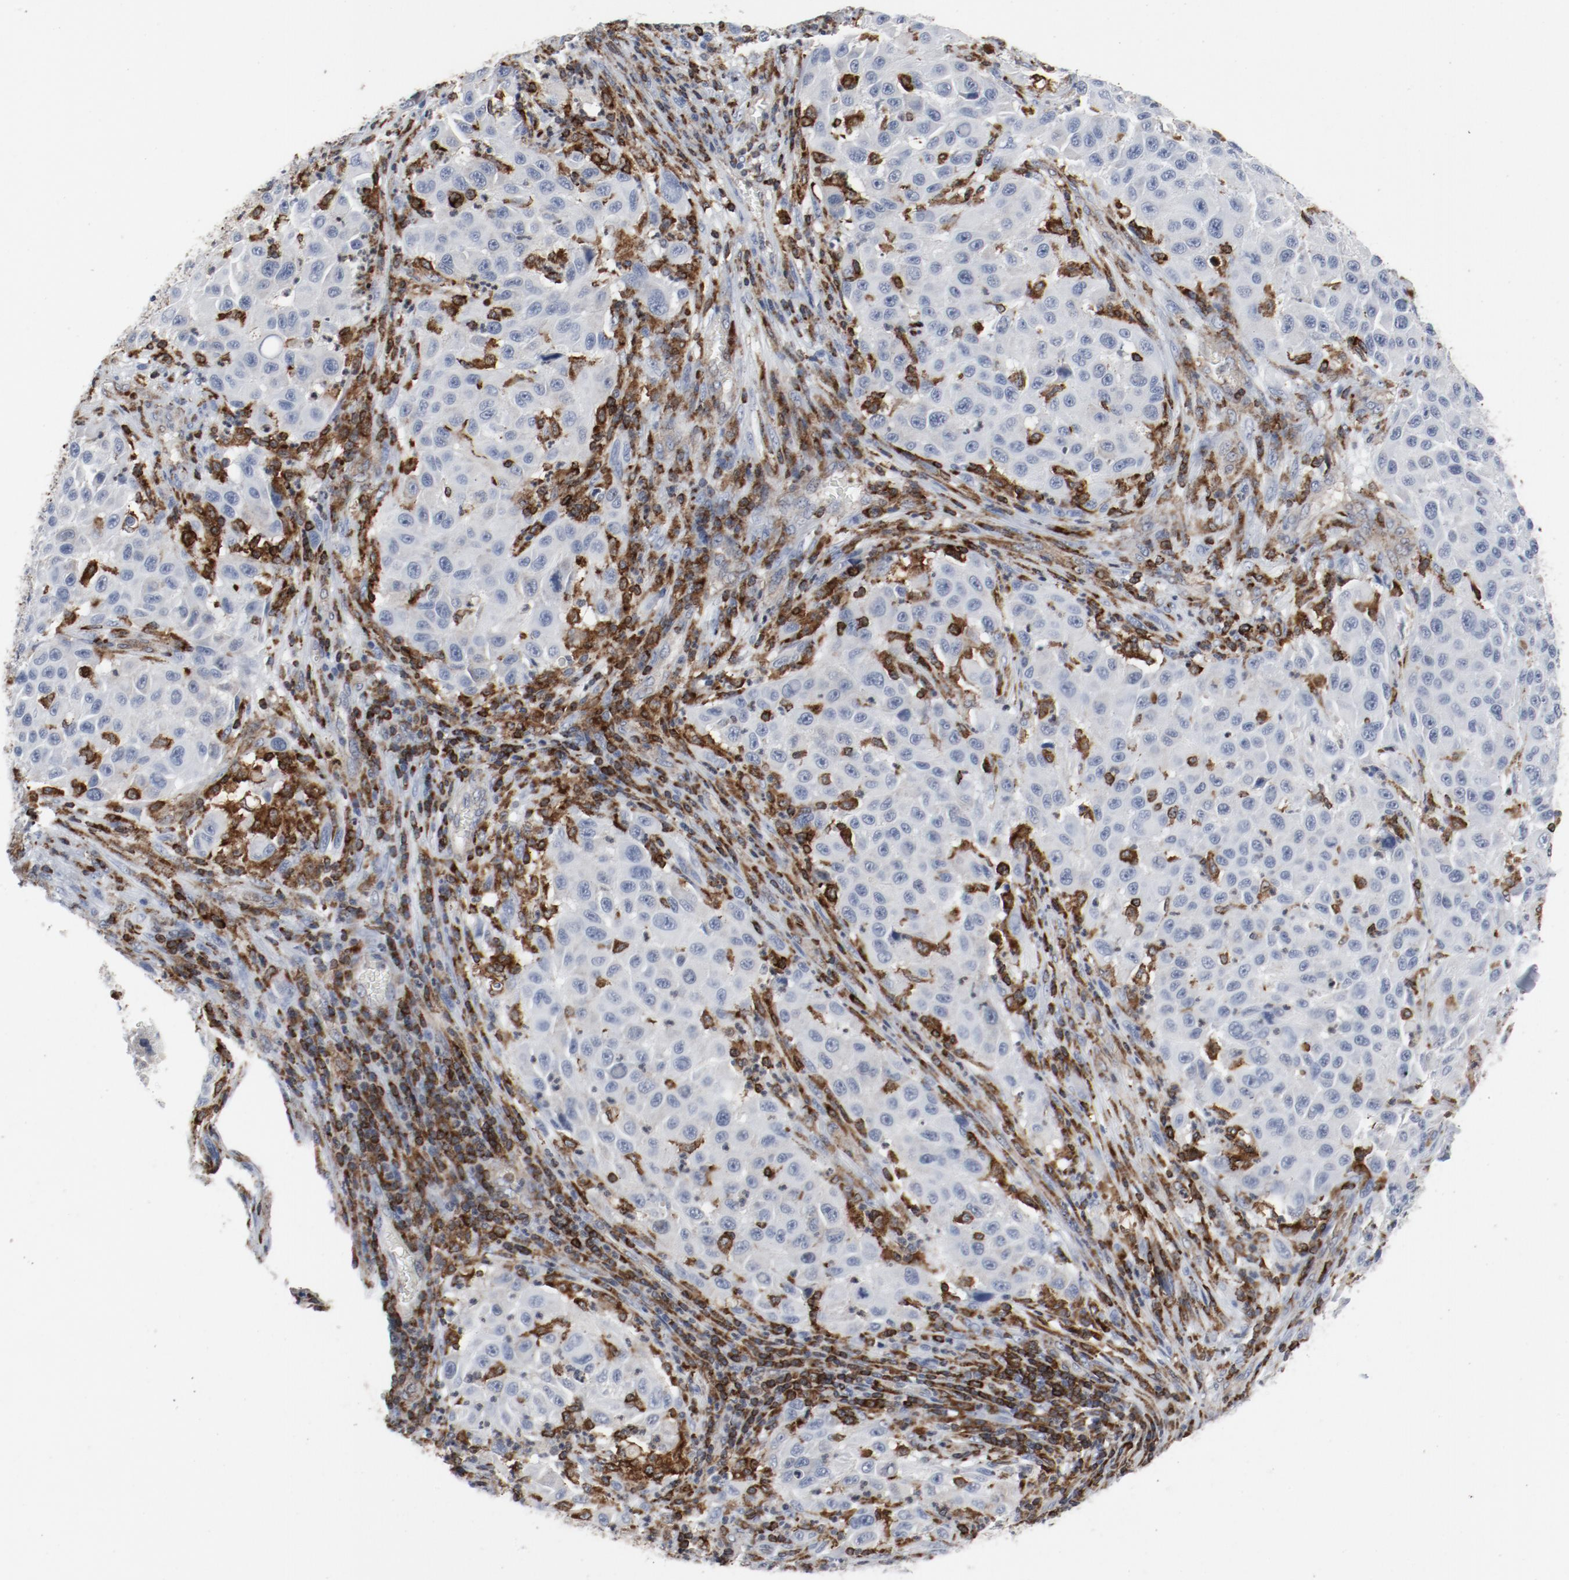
{"staining": {"intensity": "negative", "quantity": "none", "location": "none"}, "tissue": "melanoma", "cell_type": "Tumor cells", "image_type": "cancer", "snomed": [{"axis": "morphology", "description": "Malignant melanoma, Metastatic site"}, {"axis": "topography", "description": "Lymph node"}], "caption": "Malignant melanoma (metastatic site) stained for a protein using immunohistochemistry (IHC) shows no staining tumor cells.", "gene": "LCP2", "patient": {"sex": "male", "age": 61}}